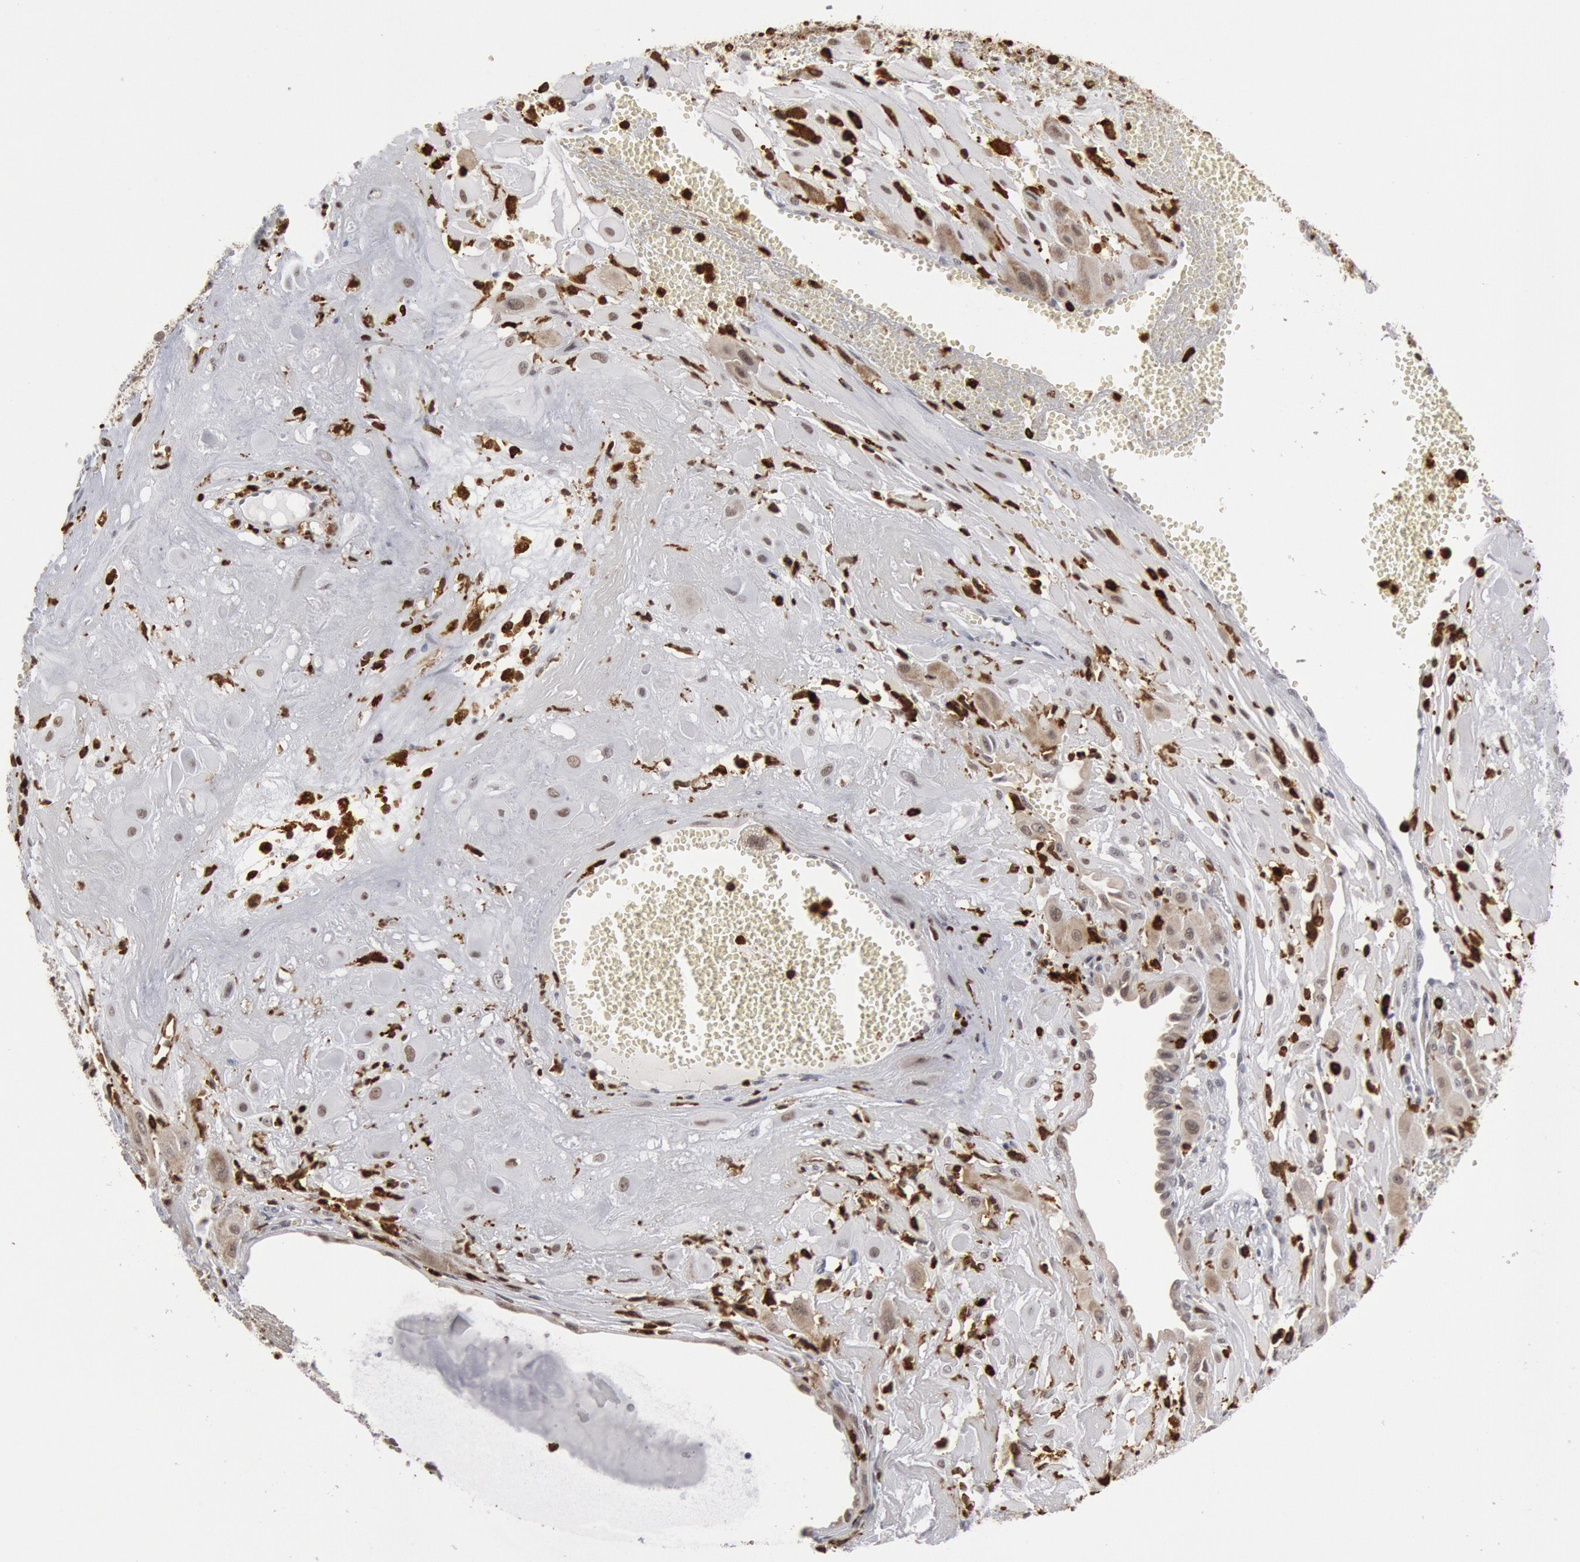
{"staining": {"intensity": "moderate", "quantity": "25%-75%", "location": "nuclear"}, "tissue": "cervical cancer", "cell_type": "Tumor cells", "image_type": "cancer", "snomed": [{"axis": "morphology", "description": "Squamous cell carcinoma, NOS"}, {"axis": "topography", "description": "Cervix"}], "caption": "Moderate nuclear protein expression is present in approximately 25%-75% of tumor cells in cervical squamous cell carcinoma. Immunohistochemistry (ihc) stains the protein in brown and the nuclei are stained blue.", "gene": "PTPN6", "patient": {"sex": "female", "age": 34}}